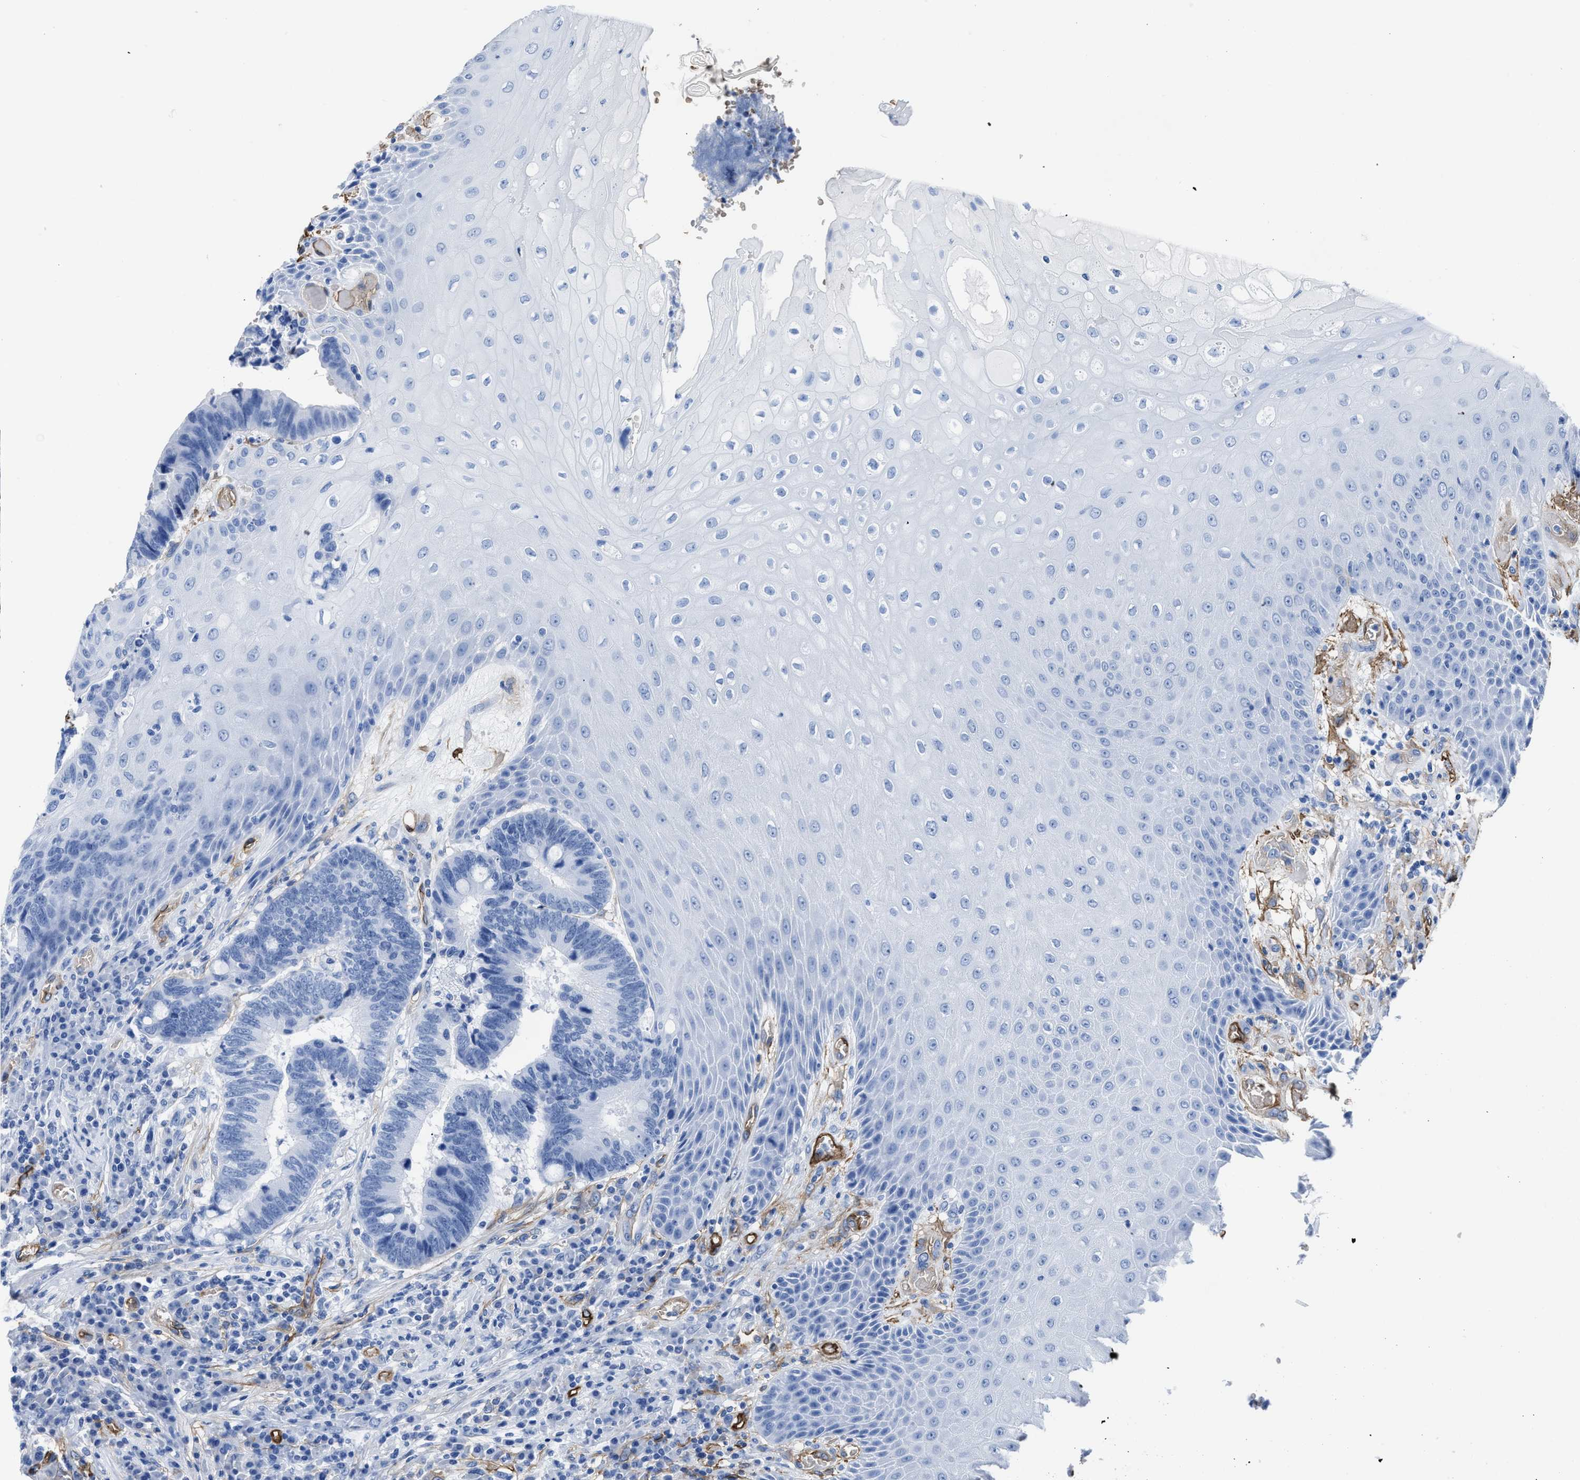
{"staining": {"intensity": "negative", "quantity": "none", "location": "none"}, "tissue": "colorectal cancer", "cell_type": "Tumor cells", "image_type": "cancer", "snomed": [{"axis": "morphology", "description": "Adenocarcinoma, NOS"}, {"axis": "topography", "description": "Rectum"}, {"axis": "topography", "description": "Anal"}], "caption": "Photomicrograph shows no protein positivity in tumor cells of colorectal cancer tissue.", "gene": "AQP1", "patient": {"sex": "female", "age": 89}}